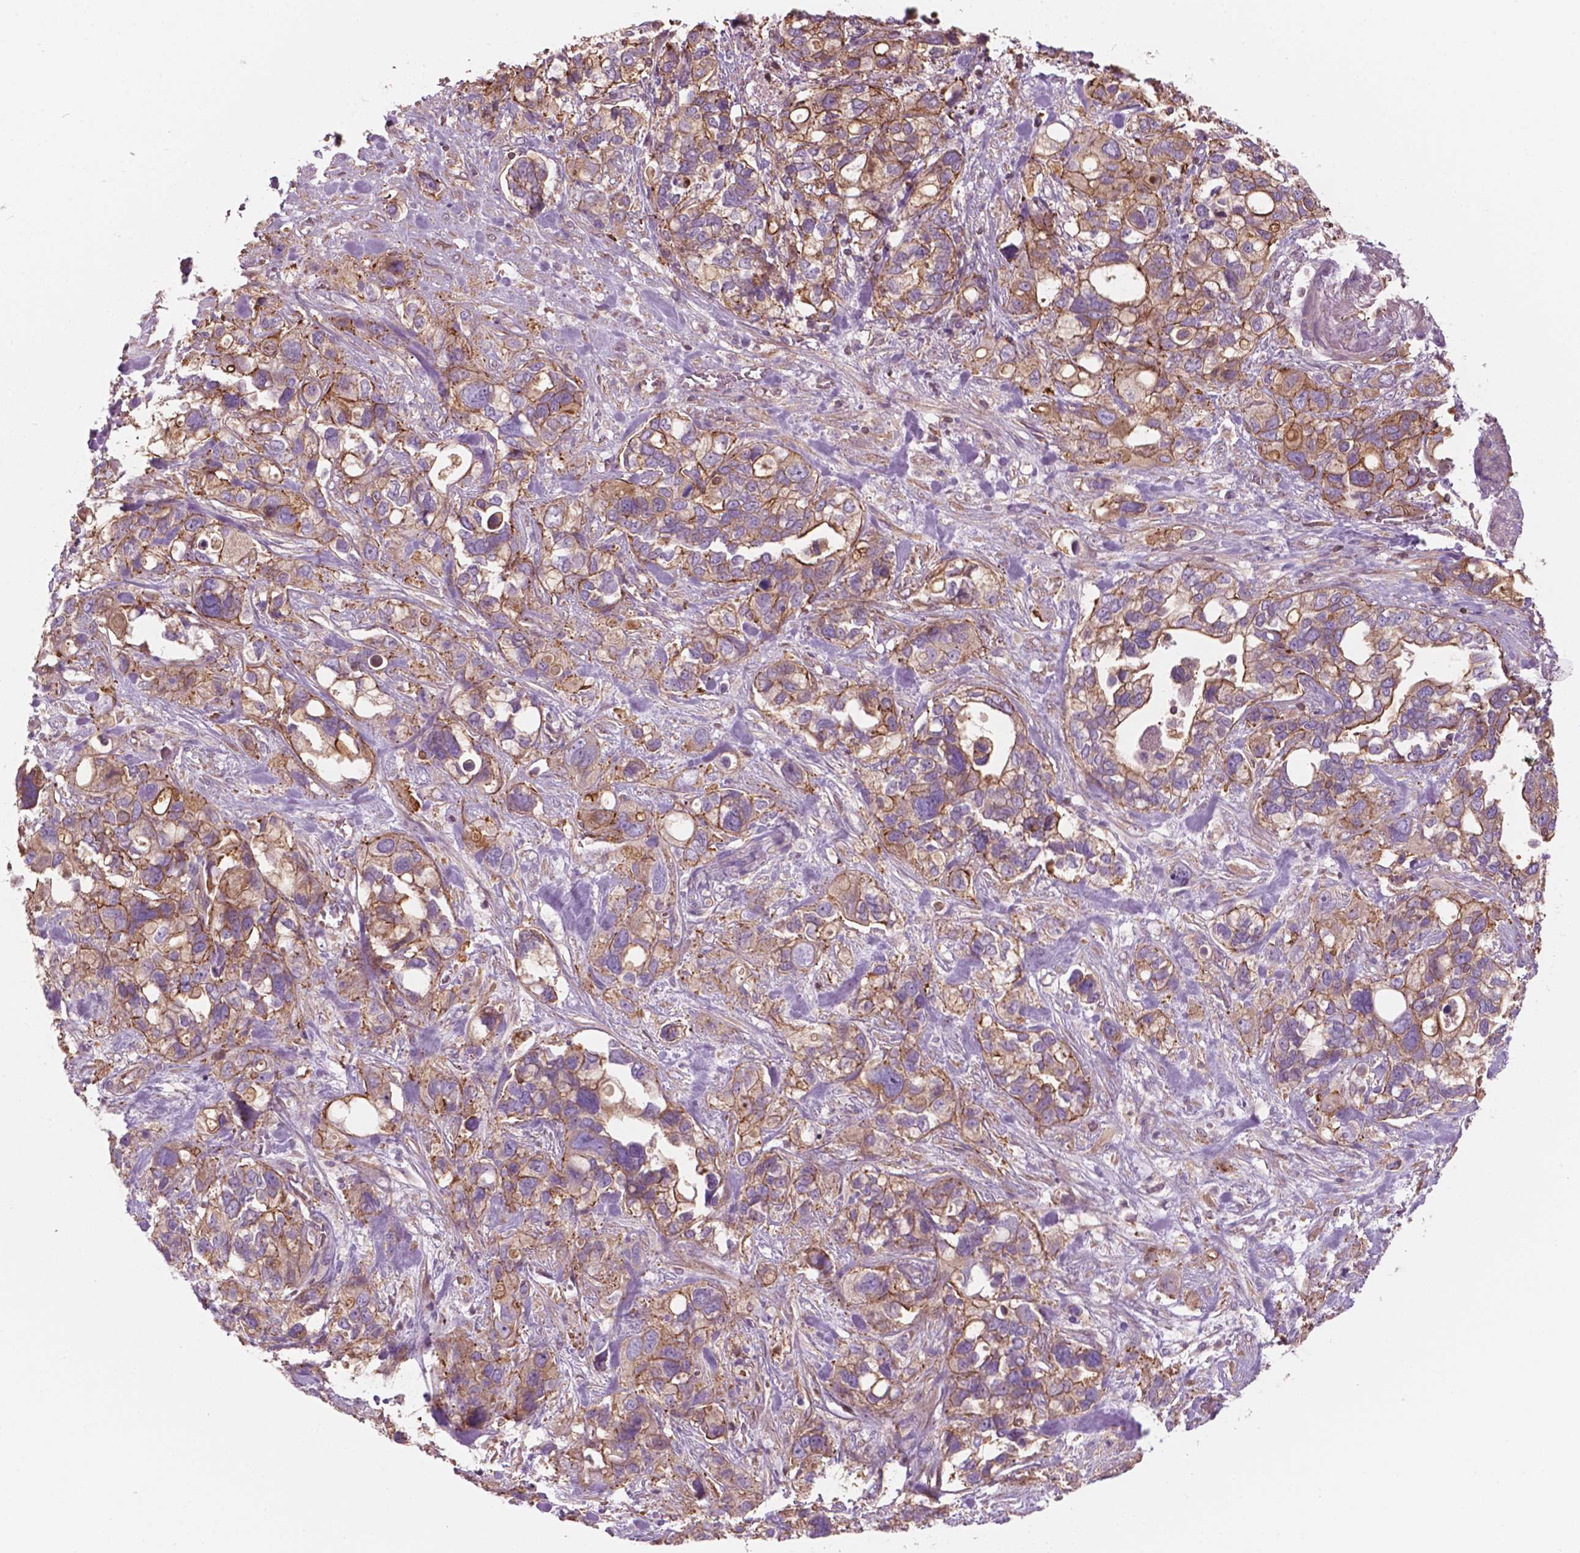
{"staining": {"intensity": "moderate", "quantity": ">75%", "location": "cytoplasmic/membranous"}, "tissue": "stomach cancer", "cell_type": "Tumor cells", "image_type": "cancer", "snomed": [{"axis": "morphology", "description": "Adenocarcinoma, NOS"}, {"axis": "topography", "description": "Stomach, upper"}], "caption": "Approximately >75% of tumor cells in stomach adenocarcinoma exhibit moderate cytoplasmic/membranous protein staining as visualized by brown immunohistochemical staining.", "gene": "SURF4", "patient": {"sex": "female", "age": 81}}